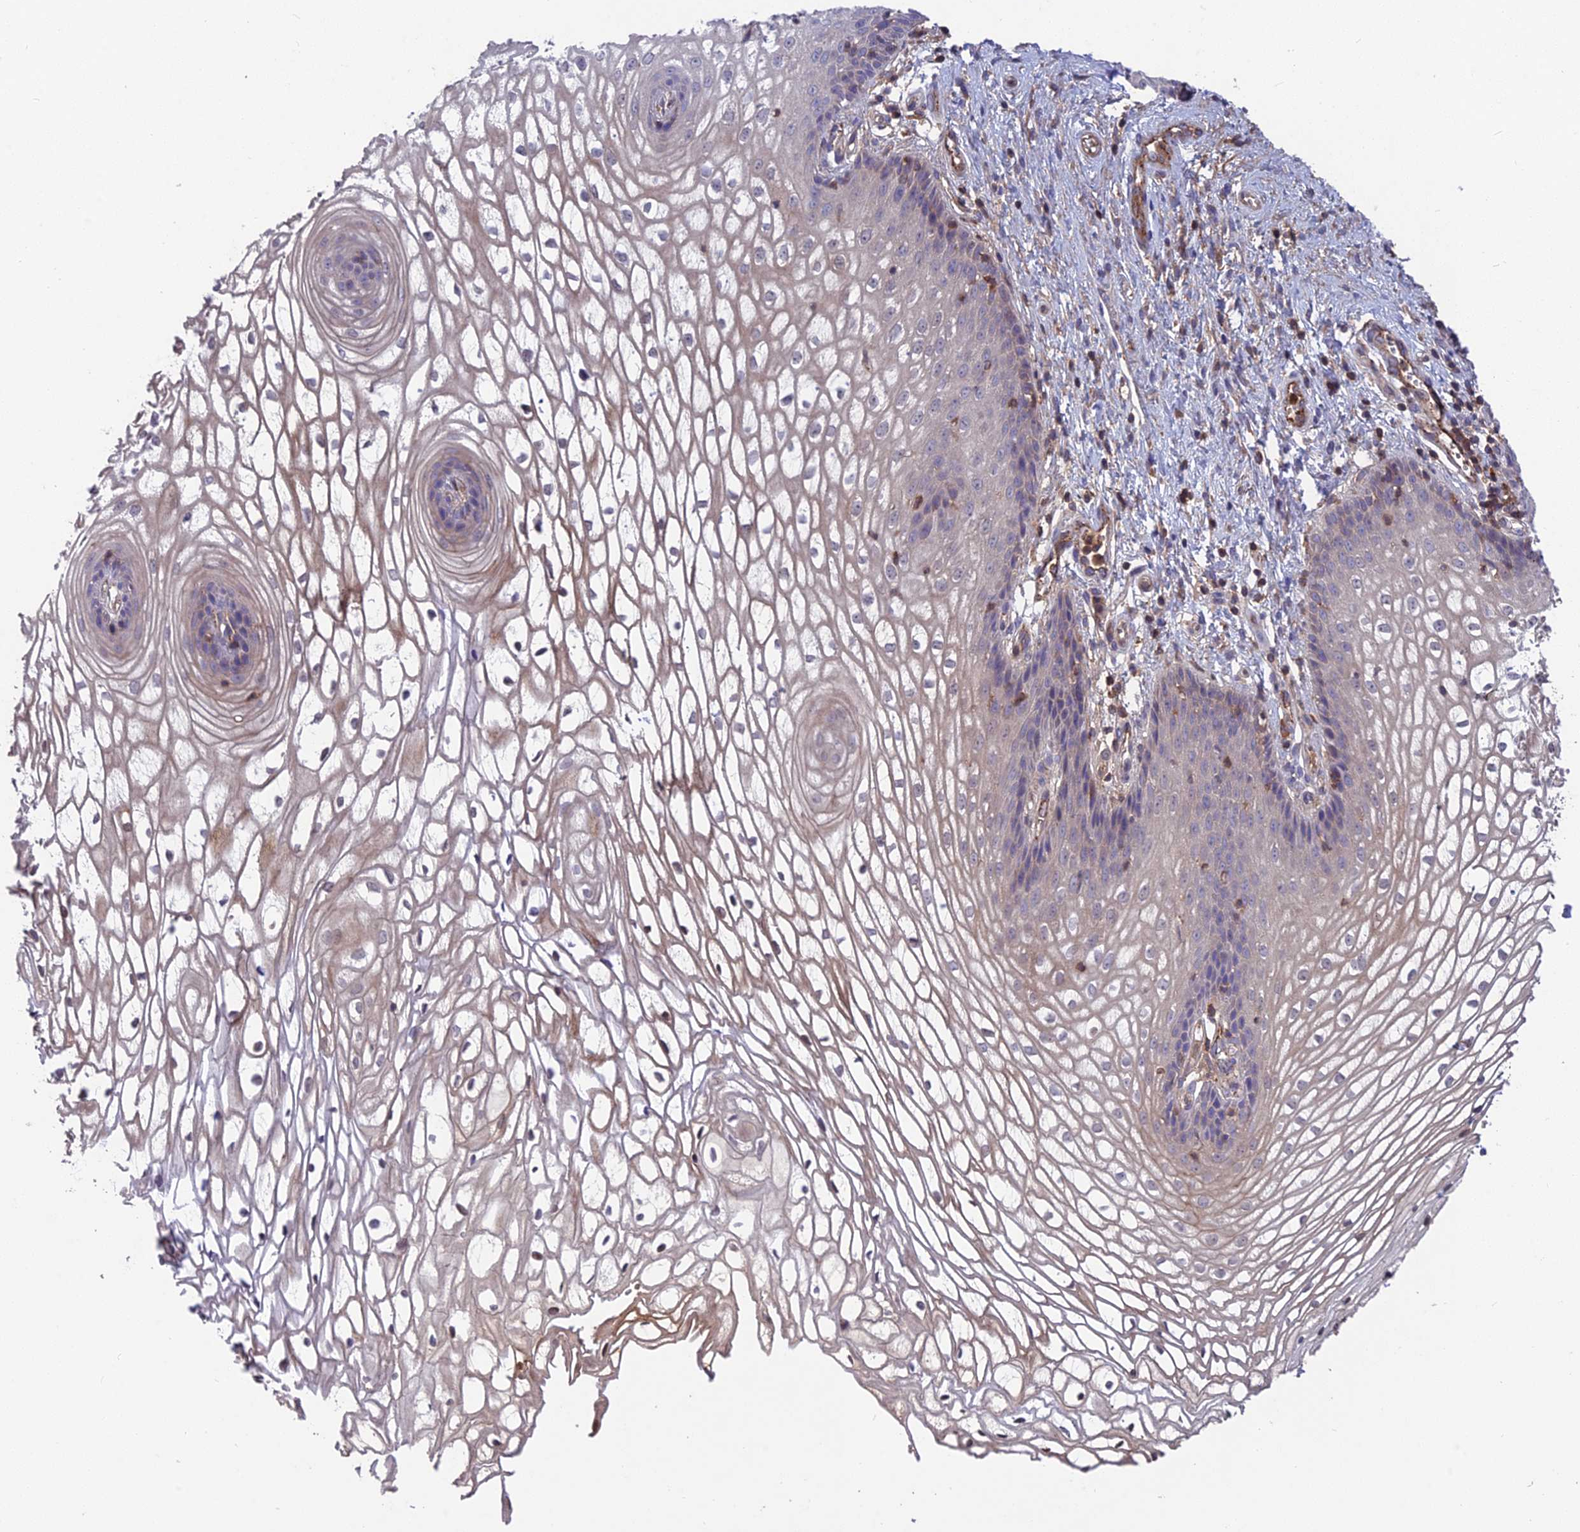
{"staining": {"intensity": "weak", "quantity": "<25%", "location": "cytoplasmic/membranous"}, "tissue": "vagina", "cell_type": "Squamous epithelial cells", "image_type": "normal", "snomed": [{"axis": "morphology", "description": "Normal tissue, NOS"}, {"axis": "topography", "description": "Vagina"}], "caption": "The immunohistochemistry micrograph has no significant staining in squamous epithelial cells of vagina. Brightfield microscopy of immunohistochemistry stained with DAB (3,3'-diaminobenzidine) (brown) and hematoxylin (blue), captured at high magnification.", "gene": "CPNE7", "patient": {"sex": "female", "age": 34}}